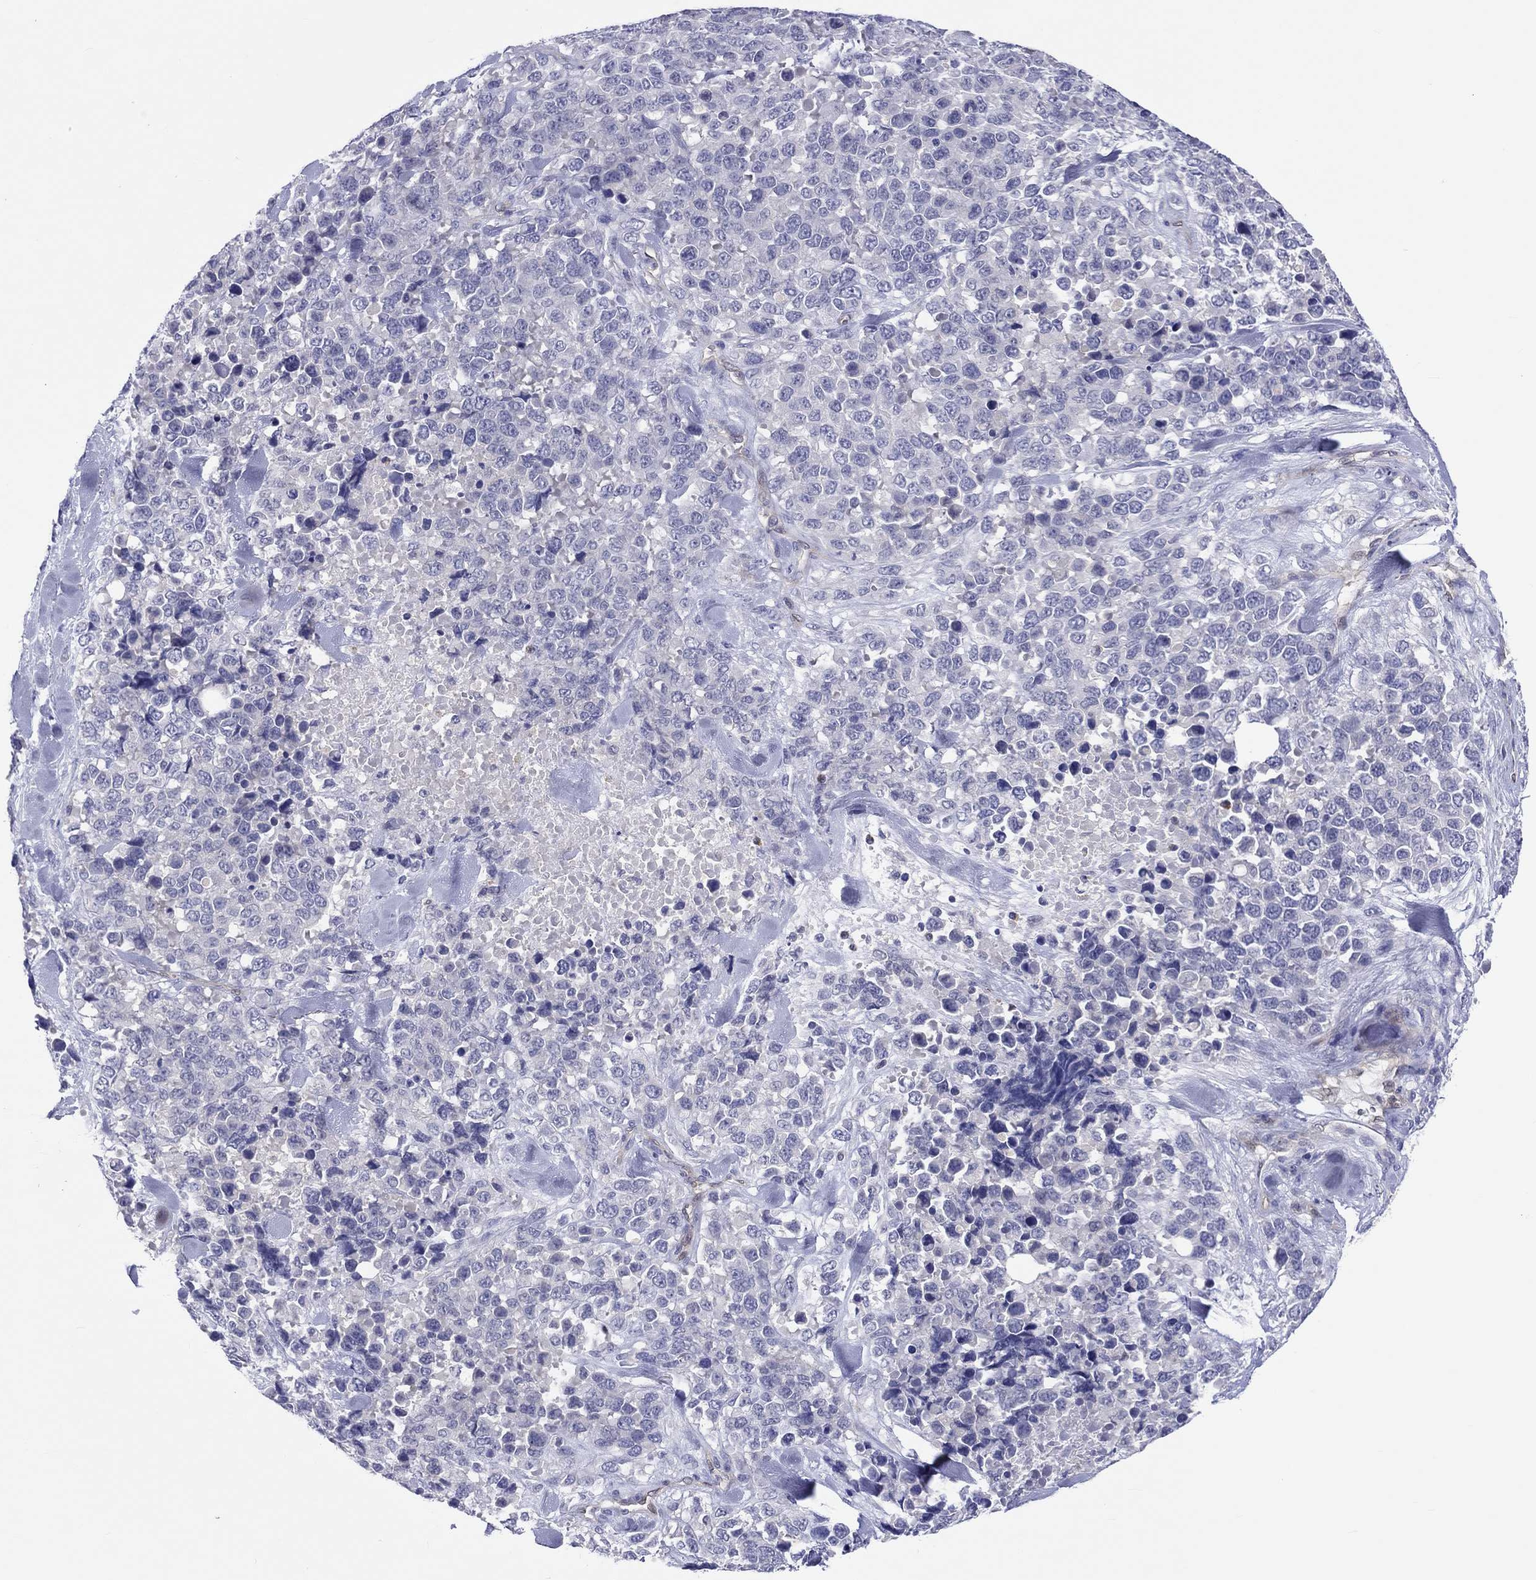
{"staining": {"intensity": "negative", "quantity": "none", "location": "none"}, "tissue": "melanoma", "cell_type": "Tumor cells", "image_type": "cancer", "snomed": [{"axis": "morphology", "description": "Malignant melanoma, Metastatic site"}, {"axis": "topography", "description": "Skin"}], "caption": "Immunohistochemical staining of melanoma shows no significant positivity in tumor cells.", "gene": "ABCG4", "patient": {"sex": "male", "age": 84}}